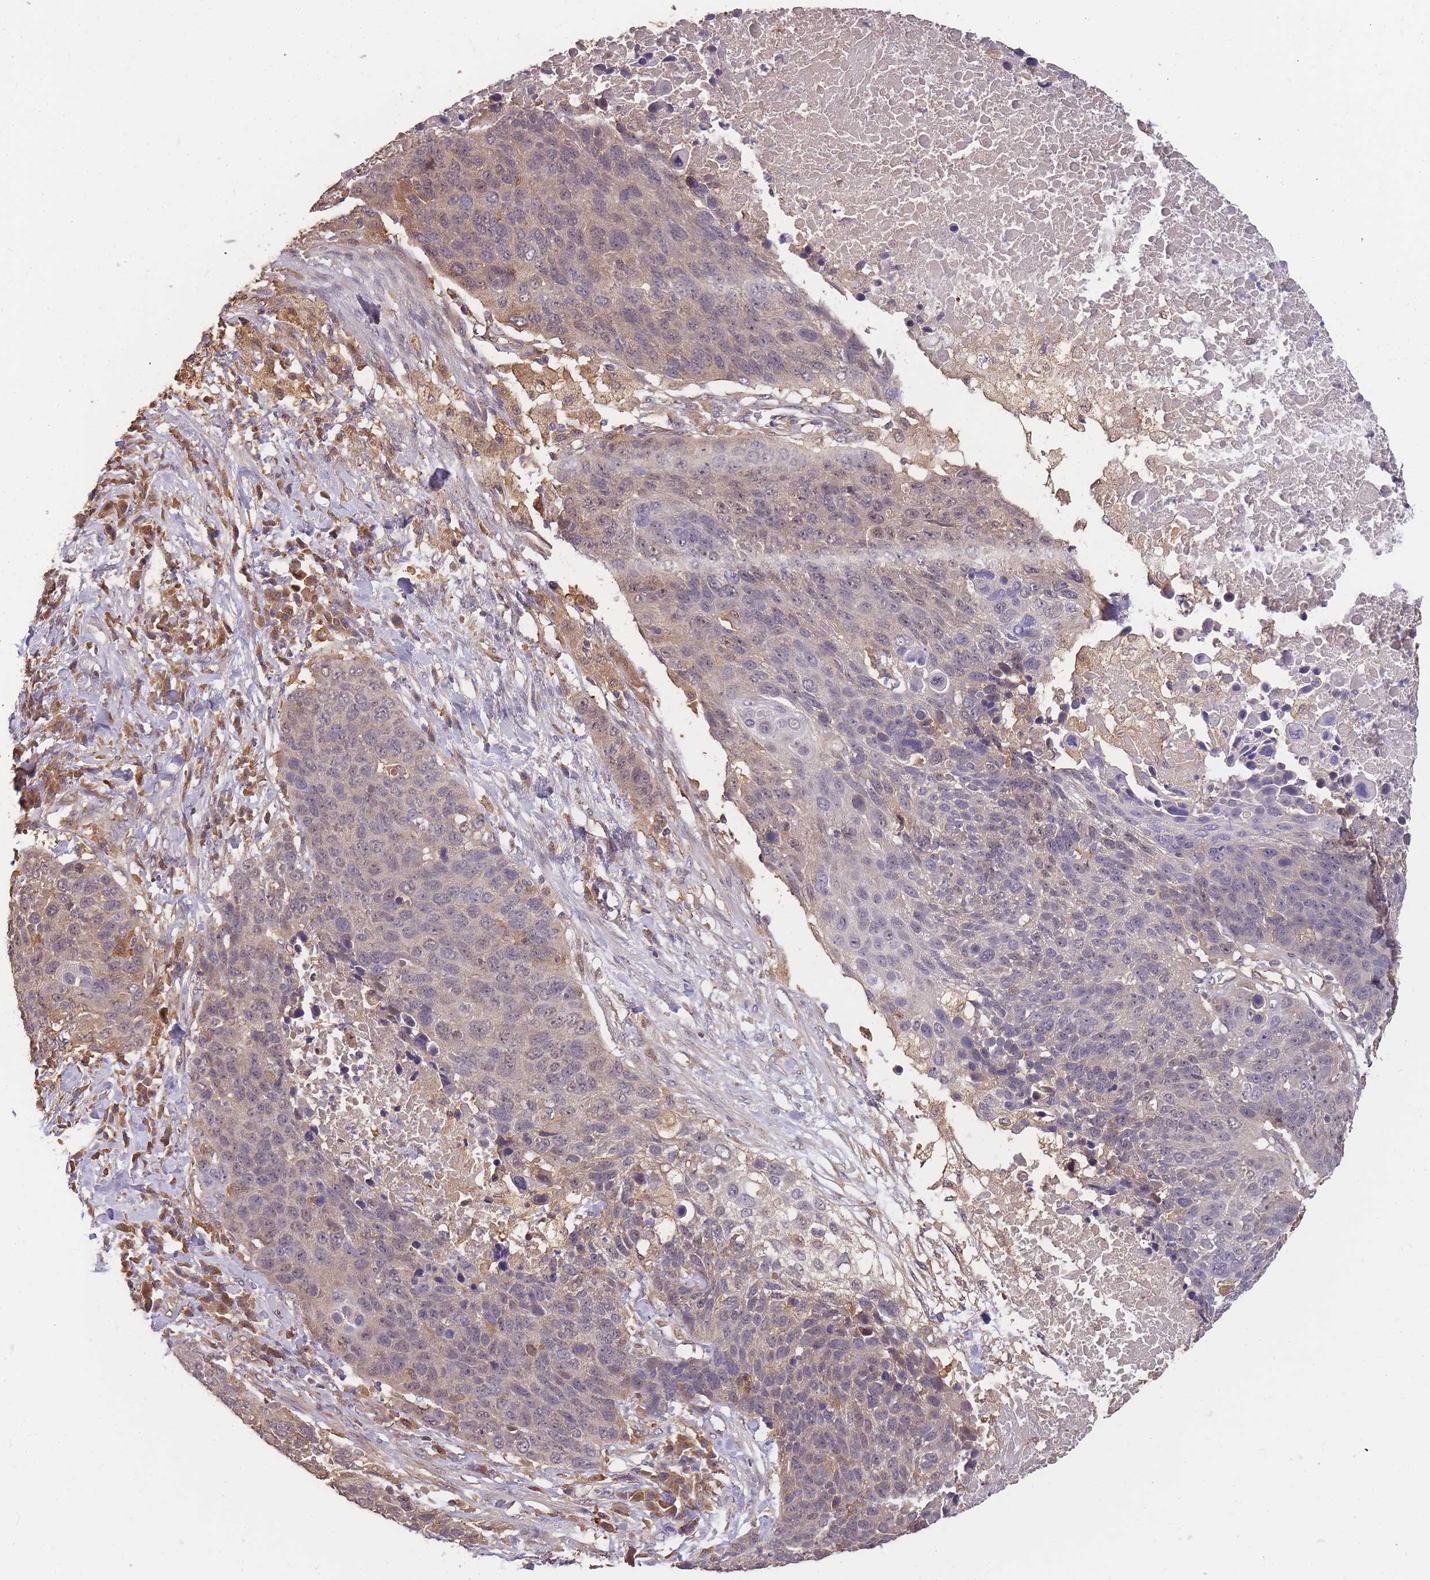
{"staining": {"intensity": "weak", "quantity": "25%-75%", "location": "cytoplasmic/membranous"}, "tissue": "lung cancer", "cell_type": "Tumor cells", "image_type": "cancer", "snomed": [{"axis": "morphology", "description": "Normal tissue, NOS"}, {"axis": "morphology", "description": "Squamous cell carcinoma, NOS"}, {"axis": "topography", "description": "Lymph node"}, {"axis": "topography", "description": "Lung"}], "caption": "Protein staining by immunohistochemistry (IHC) reveals weak cytoplasmic/membranous expression in about 25%-75% of tumor cells in lung cancer. The protein is shown in brown color, while the nuclei are stained blue.", "gene": "CDKN2AIPNL", "patient": {"sex": "male", "age": 66}}